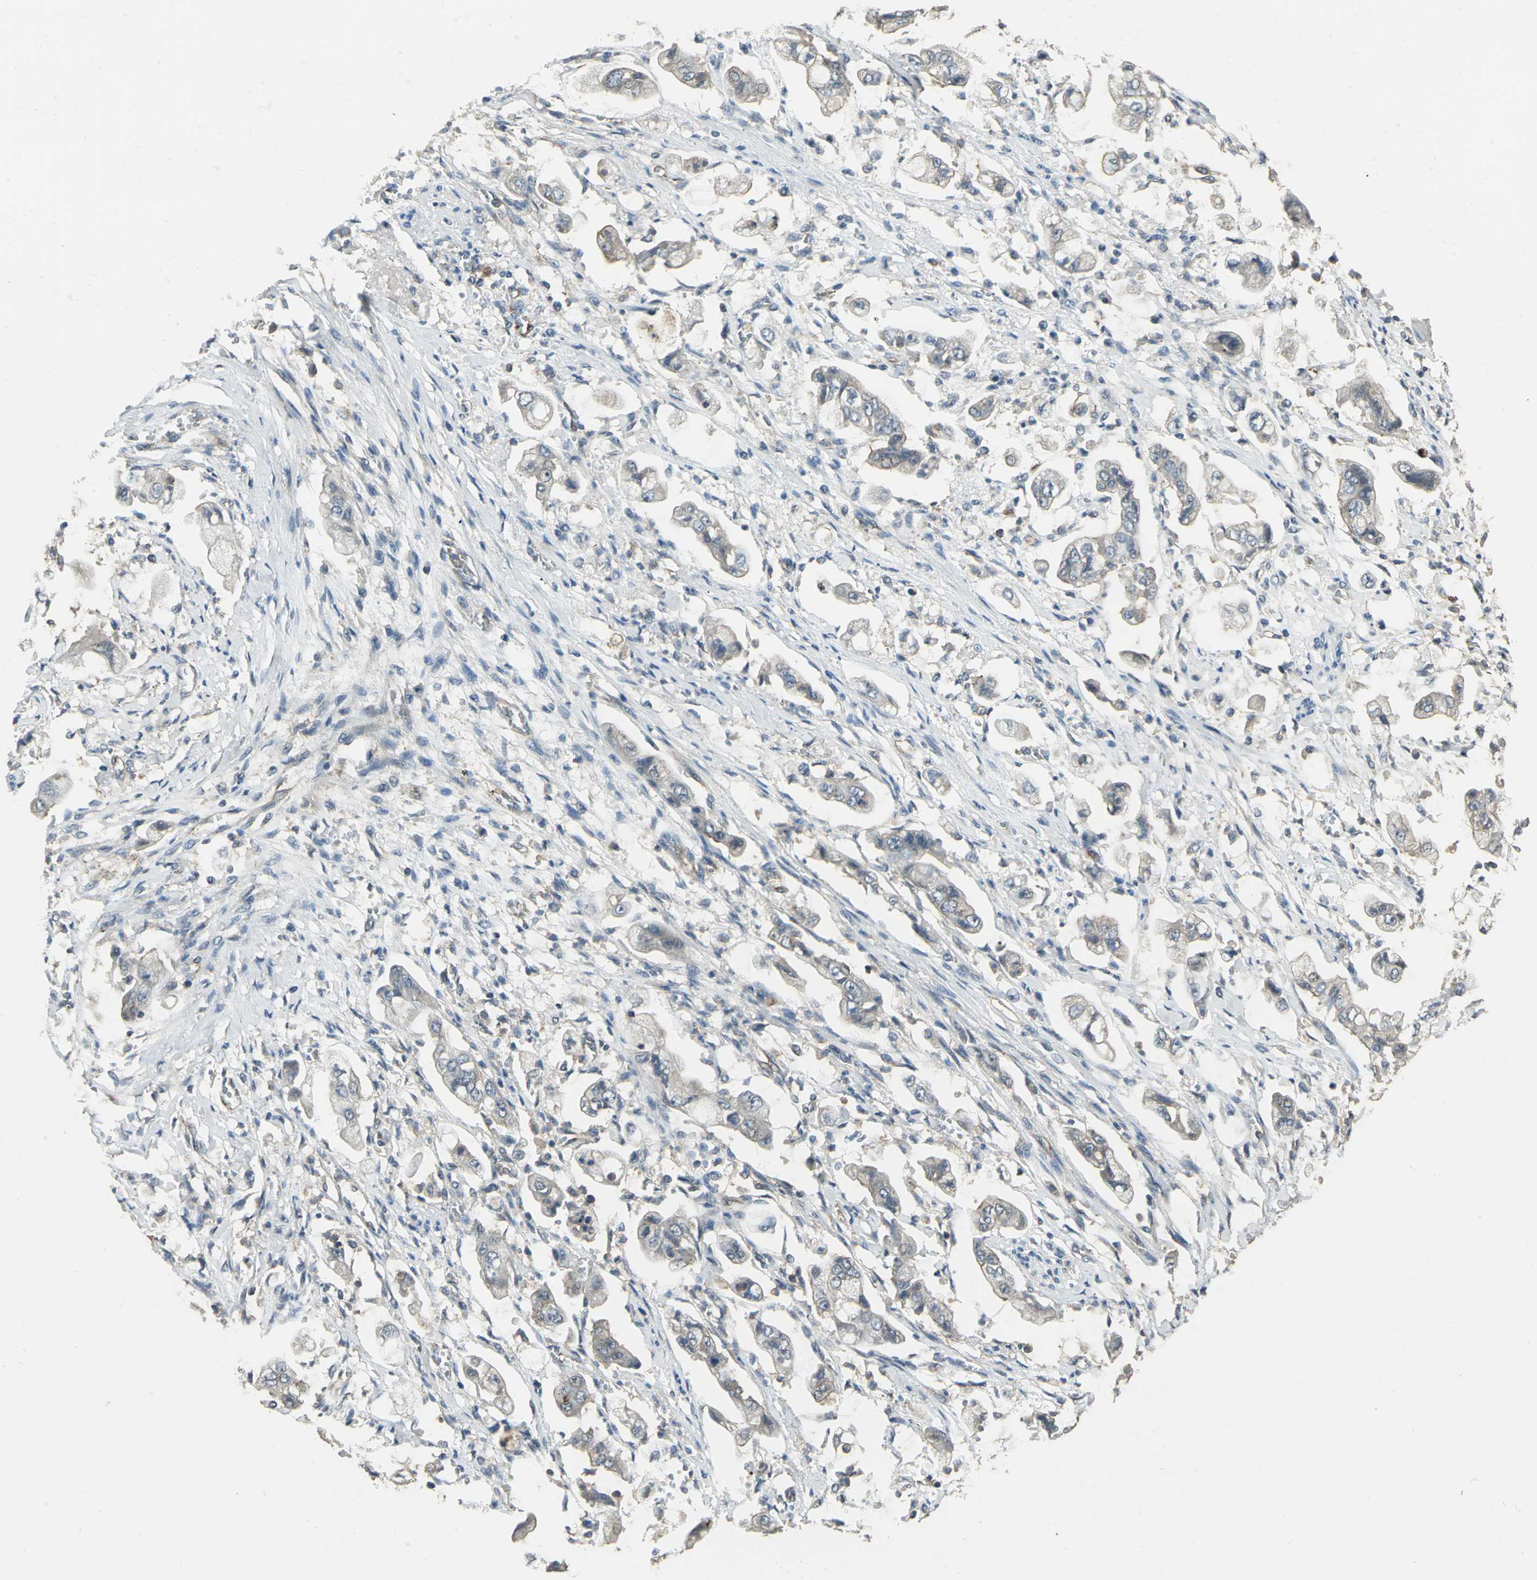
{"staining": {"intensity": "weak", "quantity": ">75%", "location": "cytoplasmic/membranous"}, "tissue": "stomach cancer", "cell_type": "Tumor cells", "image_type": "cancer", "snomed": [{"axis": "morphology", "description": "Adenocarcinoma, NOS"}, {"axis": "topography", "description": "Stomach"}], "caption": "Weak cytoplasmic/membranous staining for a protein is seen in about >75% of tumor cells of stomach cancer (adenocarcinoma) using immunohistochemistry.", "gene": "RAPGEF1", "patient": {"sex": "male", "age": 62}}